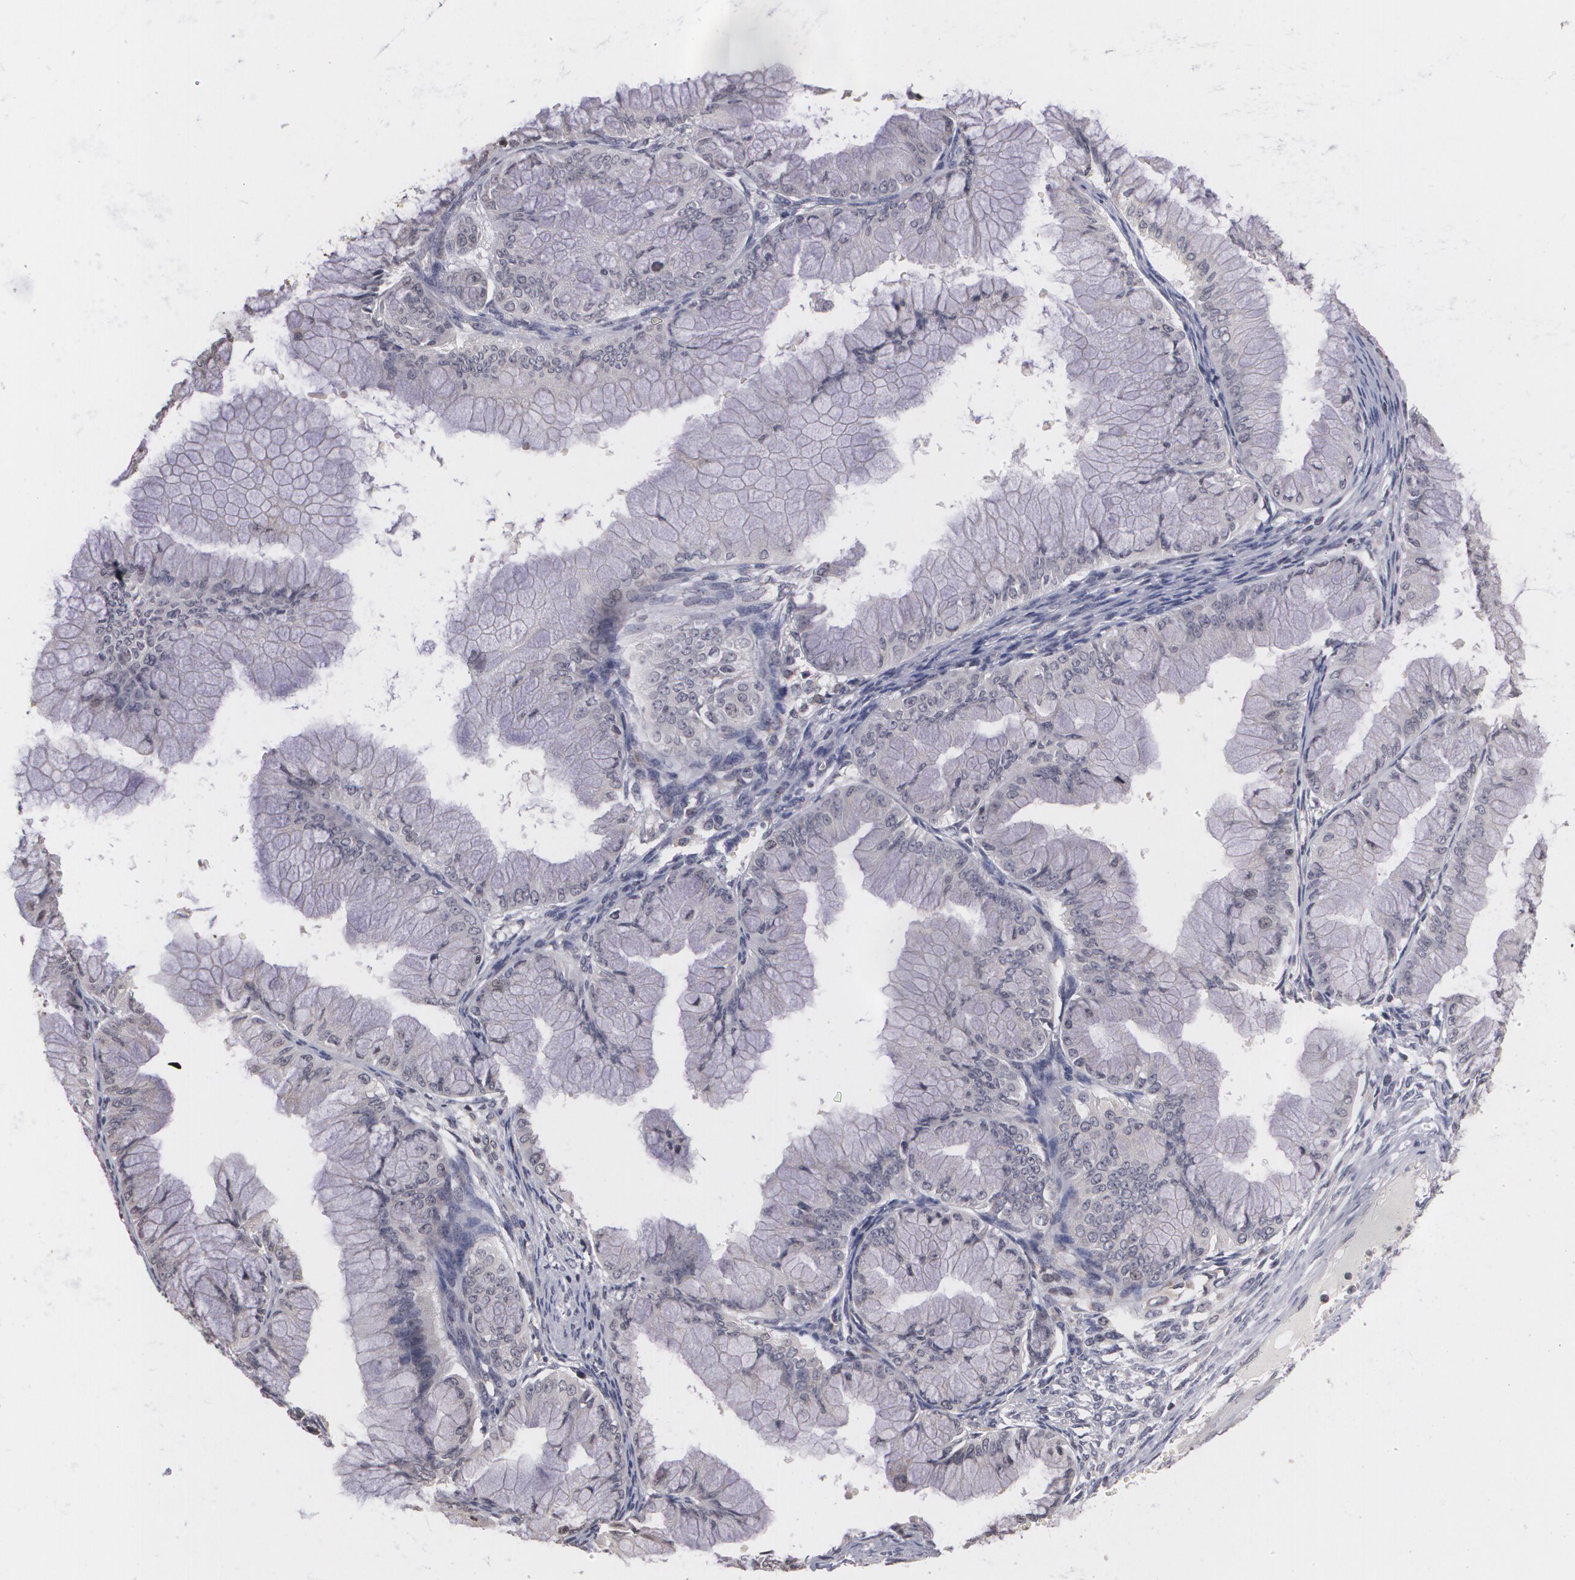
{"staining": {"intensity": "negative", "quantity": "none", "location": "none"}, "tissue": "ovarian cancer", "cell_type": "Tumor cells", "image_type": "cancer", "snomed": [{"axis": "morphology", "description": "Cystadenocarcinoma, mucinous, NOS"}, {"axis": "topography", "description": "Ovary"}], "caption": "Immunohistochemistry (IHC) of ovarian cancer demonstrates no positivity in tumor cells.", "gene": "THRB", "patient": {"sex": "female", "age": 63}}